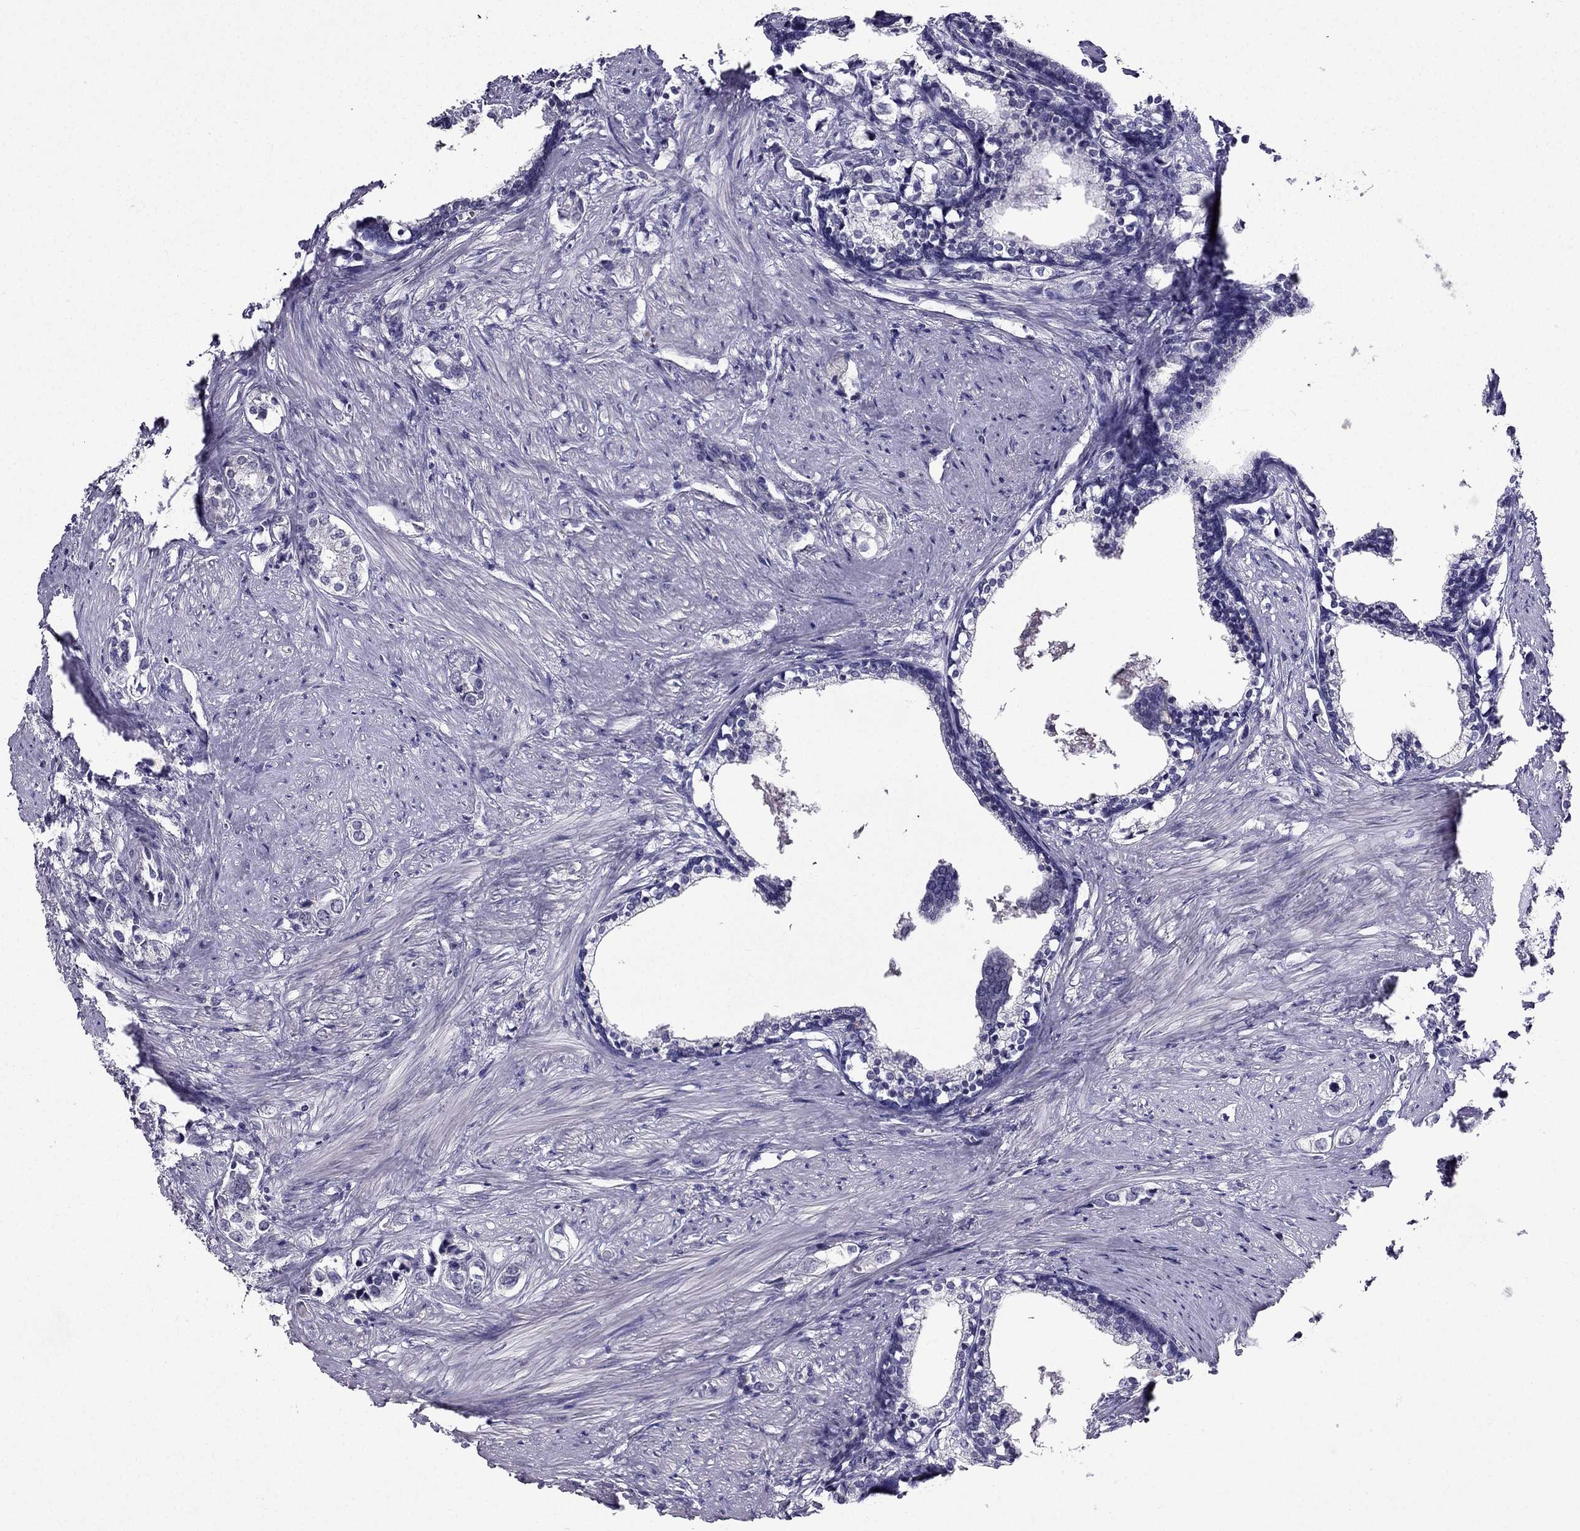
{"staining": {"intensity": "negative", "quantity": "none", "location": "none"}, "tissue": "prostate cancer", "cell_type": "Tumor cells", "image_type": "cancer", "snomed": [{"axis": "morphology", "description": "Adenocarcinoma, NOS"}, {"axis": "topography", "description": "Prostate and seminal vesicle, NOS"}], "caption": "A micrograph of human prostate cancer is negative for staining in tumor cells. (Brightfield microscopy of DAB (3,3'-diaminobenzidine) IHC at high magnification).", "gene": "DUSP15", "patient": {"sex": "male", "age": 63}}